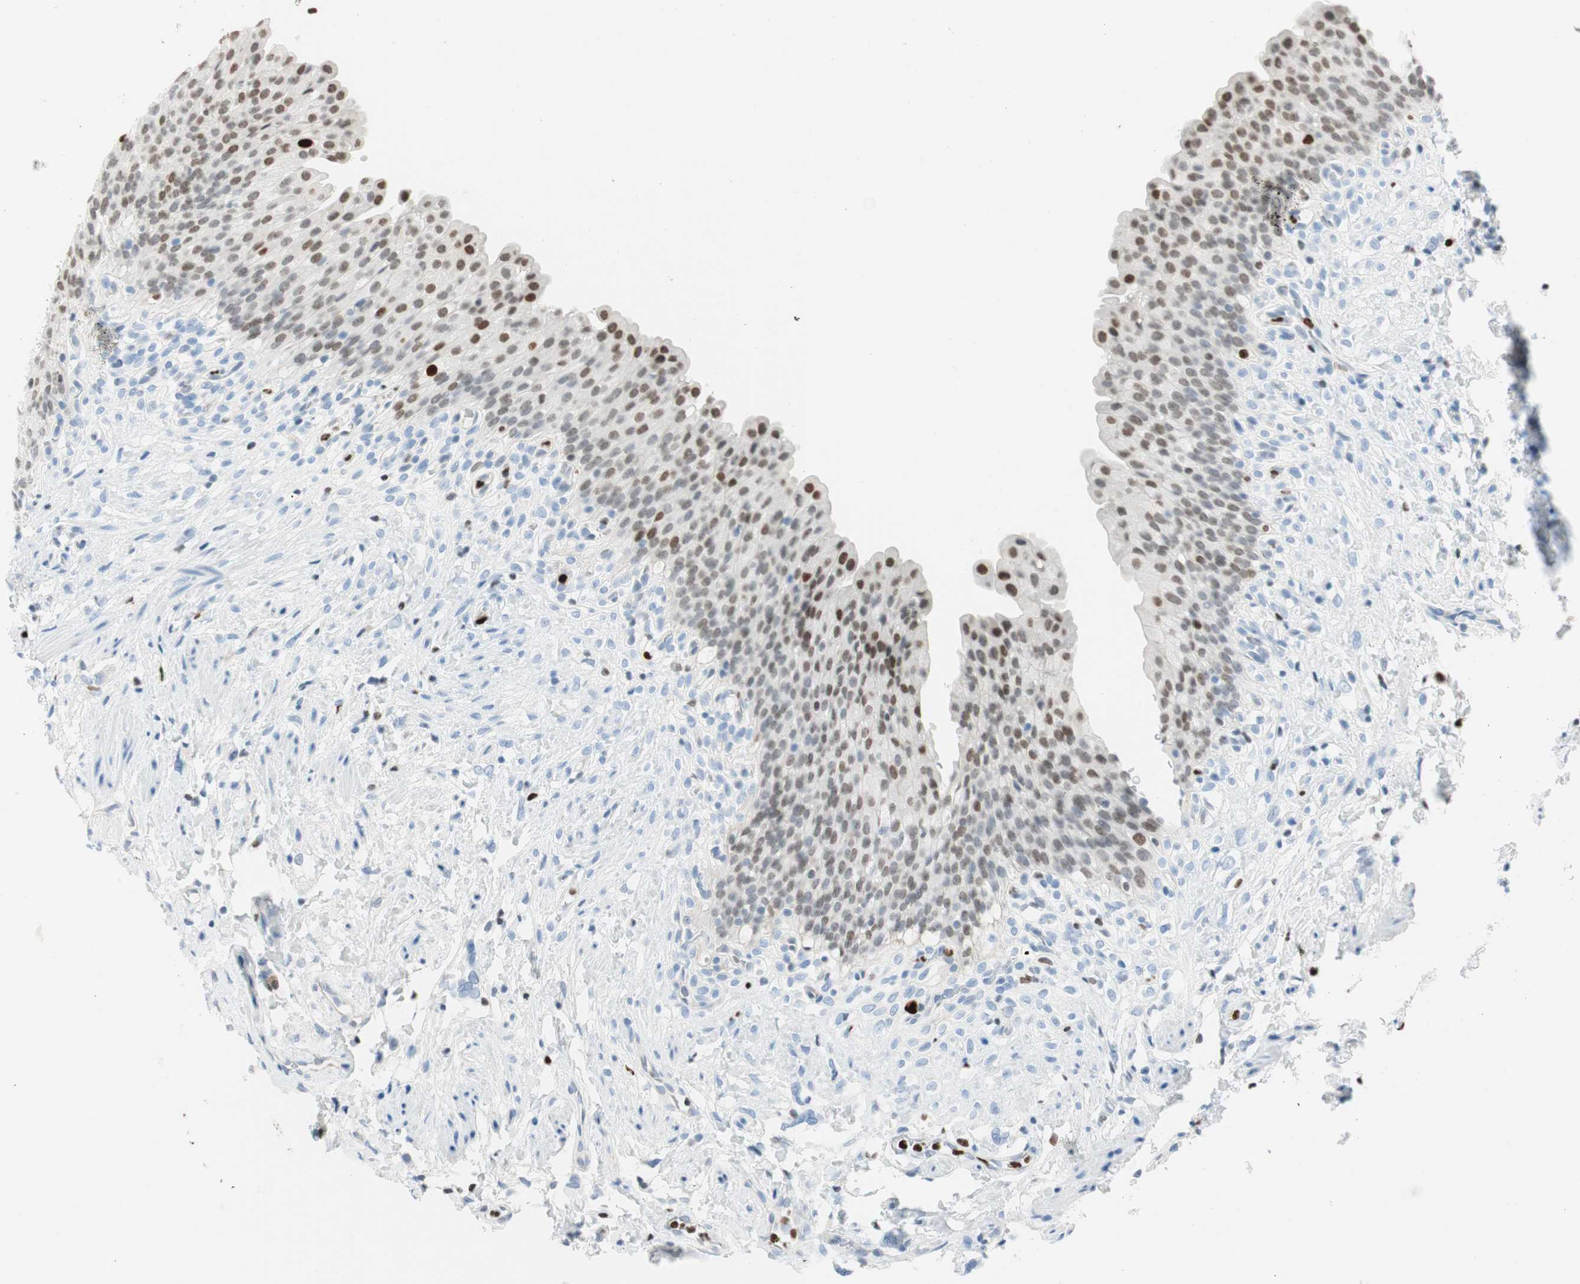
{"staining": {"intensity": "moderate", "quantity": ">75%", "location": "cytoplasmic/membranous"}, "tissue": "urinary bladder", "cell_type": "Urothelial cells", "image_type": "normal", "snomed": [{"axis": "morphology", "description": "Normal tissue, NOS"}, {"axis": "topography", "description": "Urinary bladder"}], "caption": "Urothelial cells show medium levels of moderate cytoplasmic/membranous positivity in about >75% of cells in benign urinary bladder. (Stains: DAB (3,3'-diaminobenzidine) in brown, nuclei in blue, Microscopy: brightfield microscopy at high magnification).", "gene": "EZH2", "patient": {"sex": "female", "age": 79}}